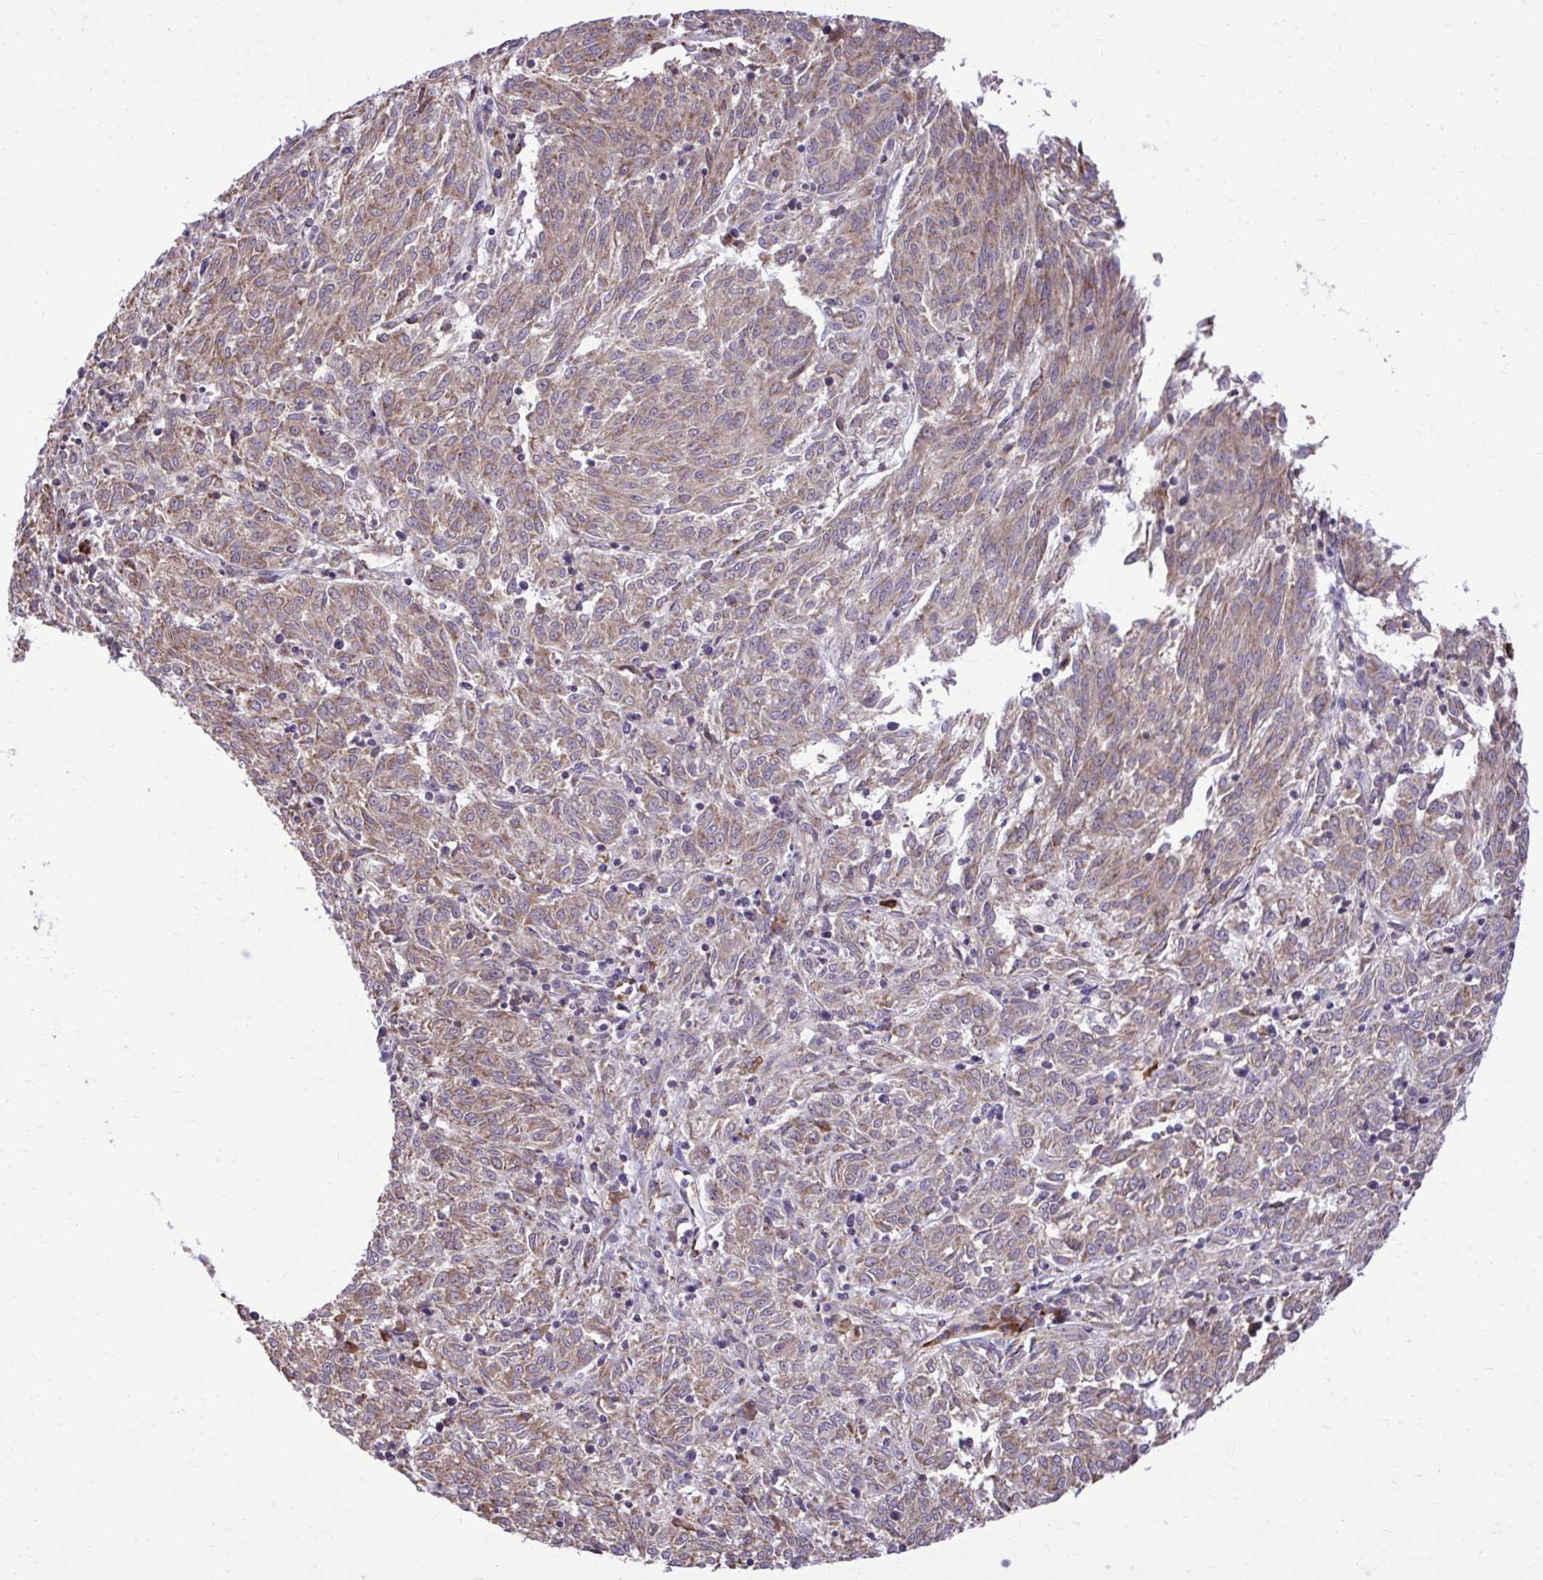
{"staining": {"intensity": "moderate", "quantity": ">75%", "location": "cytoplasmic/membranous"}, "tissue": "melanoma", "cell_type": "Tumor cells", "image_type": "cancer", "snomed": [{"axis": "morphology", "description": "Malignant melanoma, NOS"}, {"axis": "topography", "description": "Skin"}], "caption": "This is a histology image of immunohistochemistry (IHC) staining of malignant melanoma, which shows moderate positivity in the cytoplasmic/membranous of tumor cells.", "gene": "METTL9", "patient": {"sex": "female", "age": 72}}